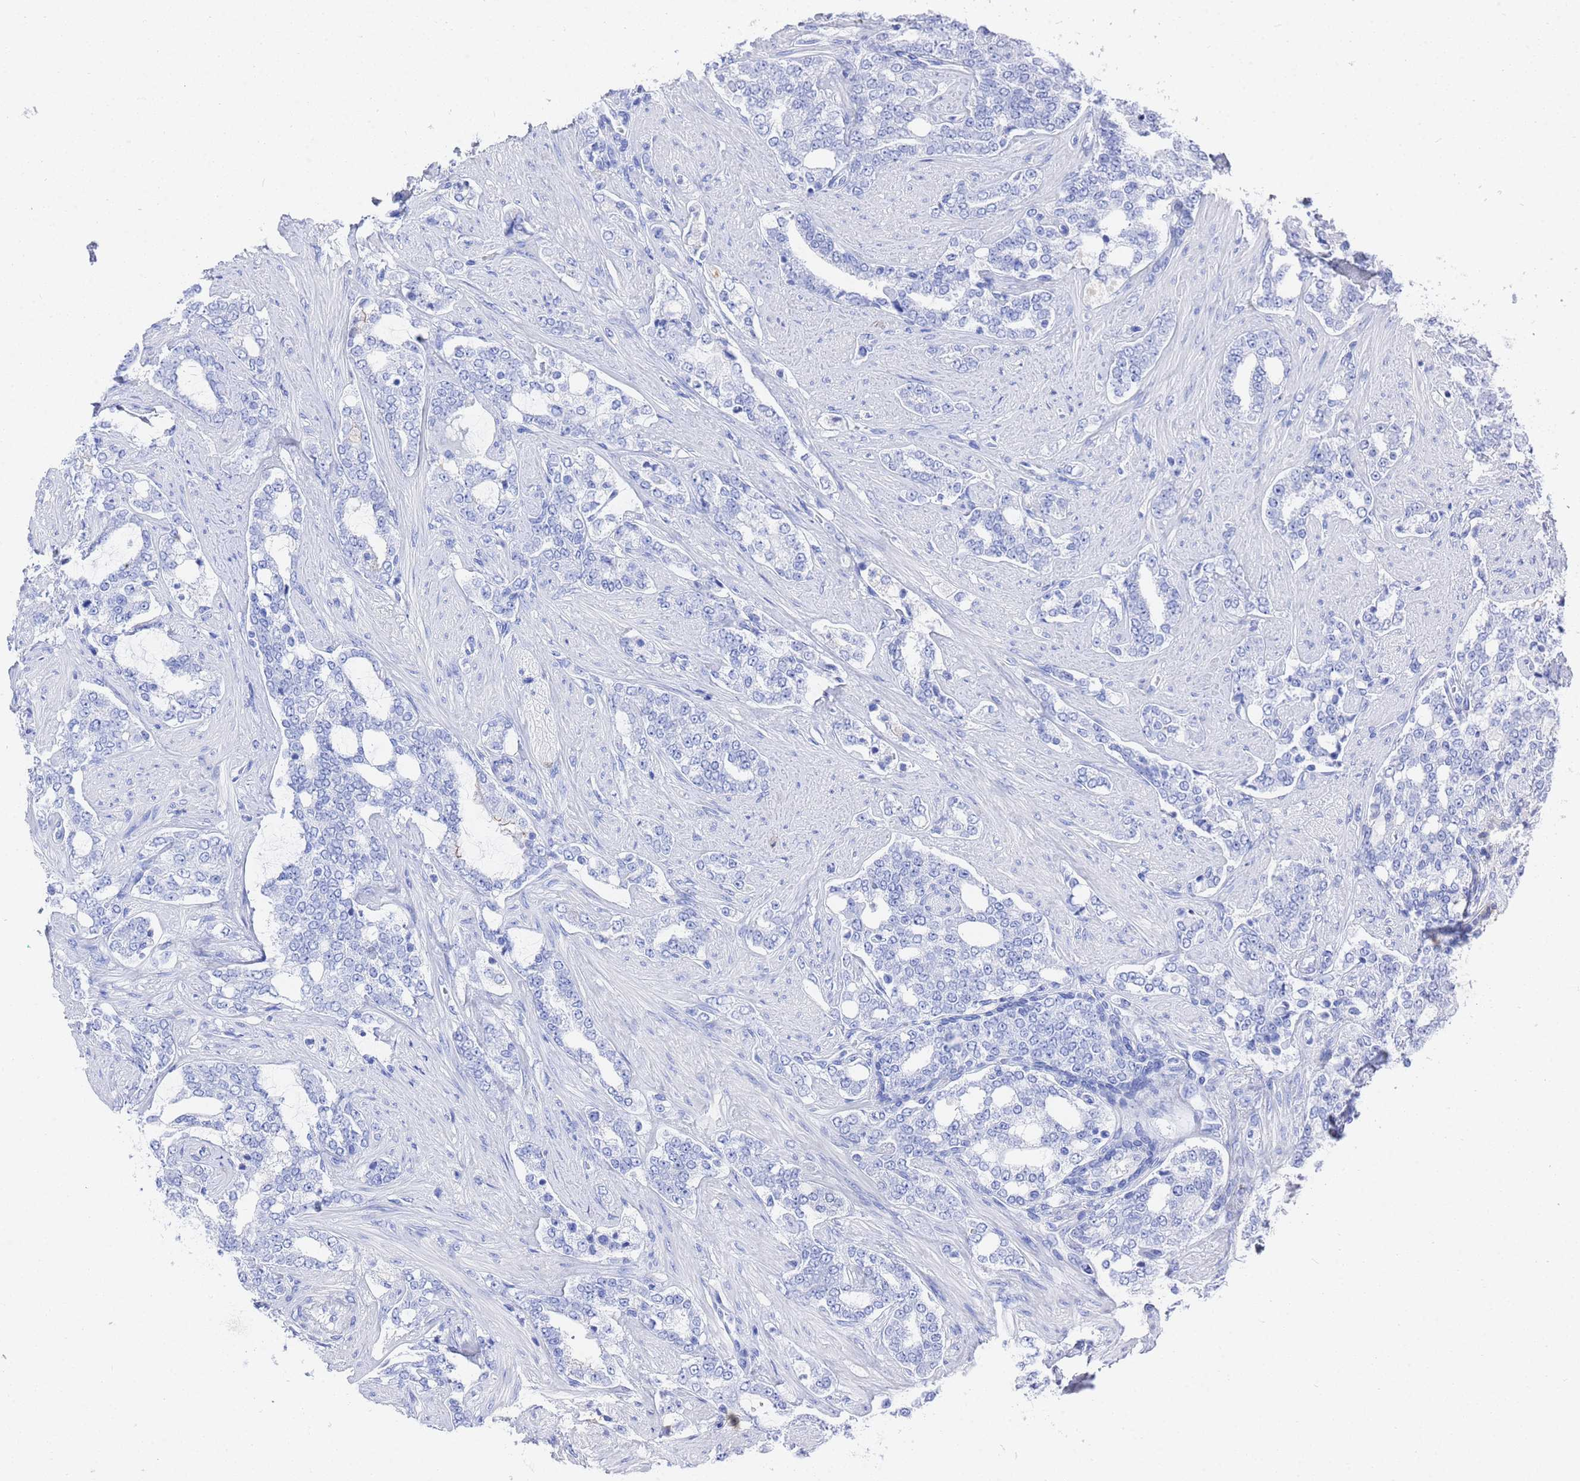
{"staining": {"intensity": "negative", "quantity": "none", "location": "none"}, "tissue": "prostate cancer", "cell_type": "Tumor cells", "image_type": "cancer", "snomed": [{"axis": "morphology", "description": "Adenocarcinoma, High grade"}, {"axis": "topography", "description": "Prostate"}], "caption": "Image shows no significant protein positivity in tumor cells of prostate high-grade adenocarcinoma. (Stains: DAB (3,3'-diaminobenzidine) immunohistochemistry (IHC) with hematoxylin counter stain, Microscopy: brightfield microscopy at high magnification).", "gene": "GGT1", "patient": {"sex": "male", "age": 64}}